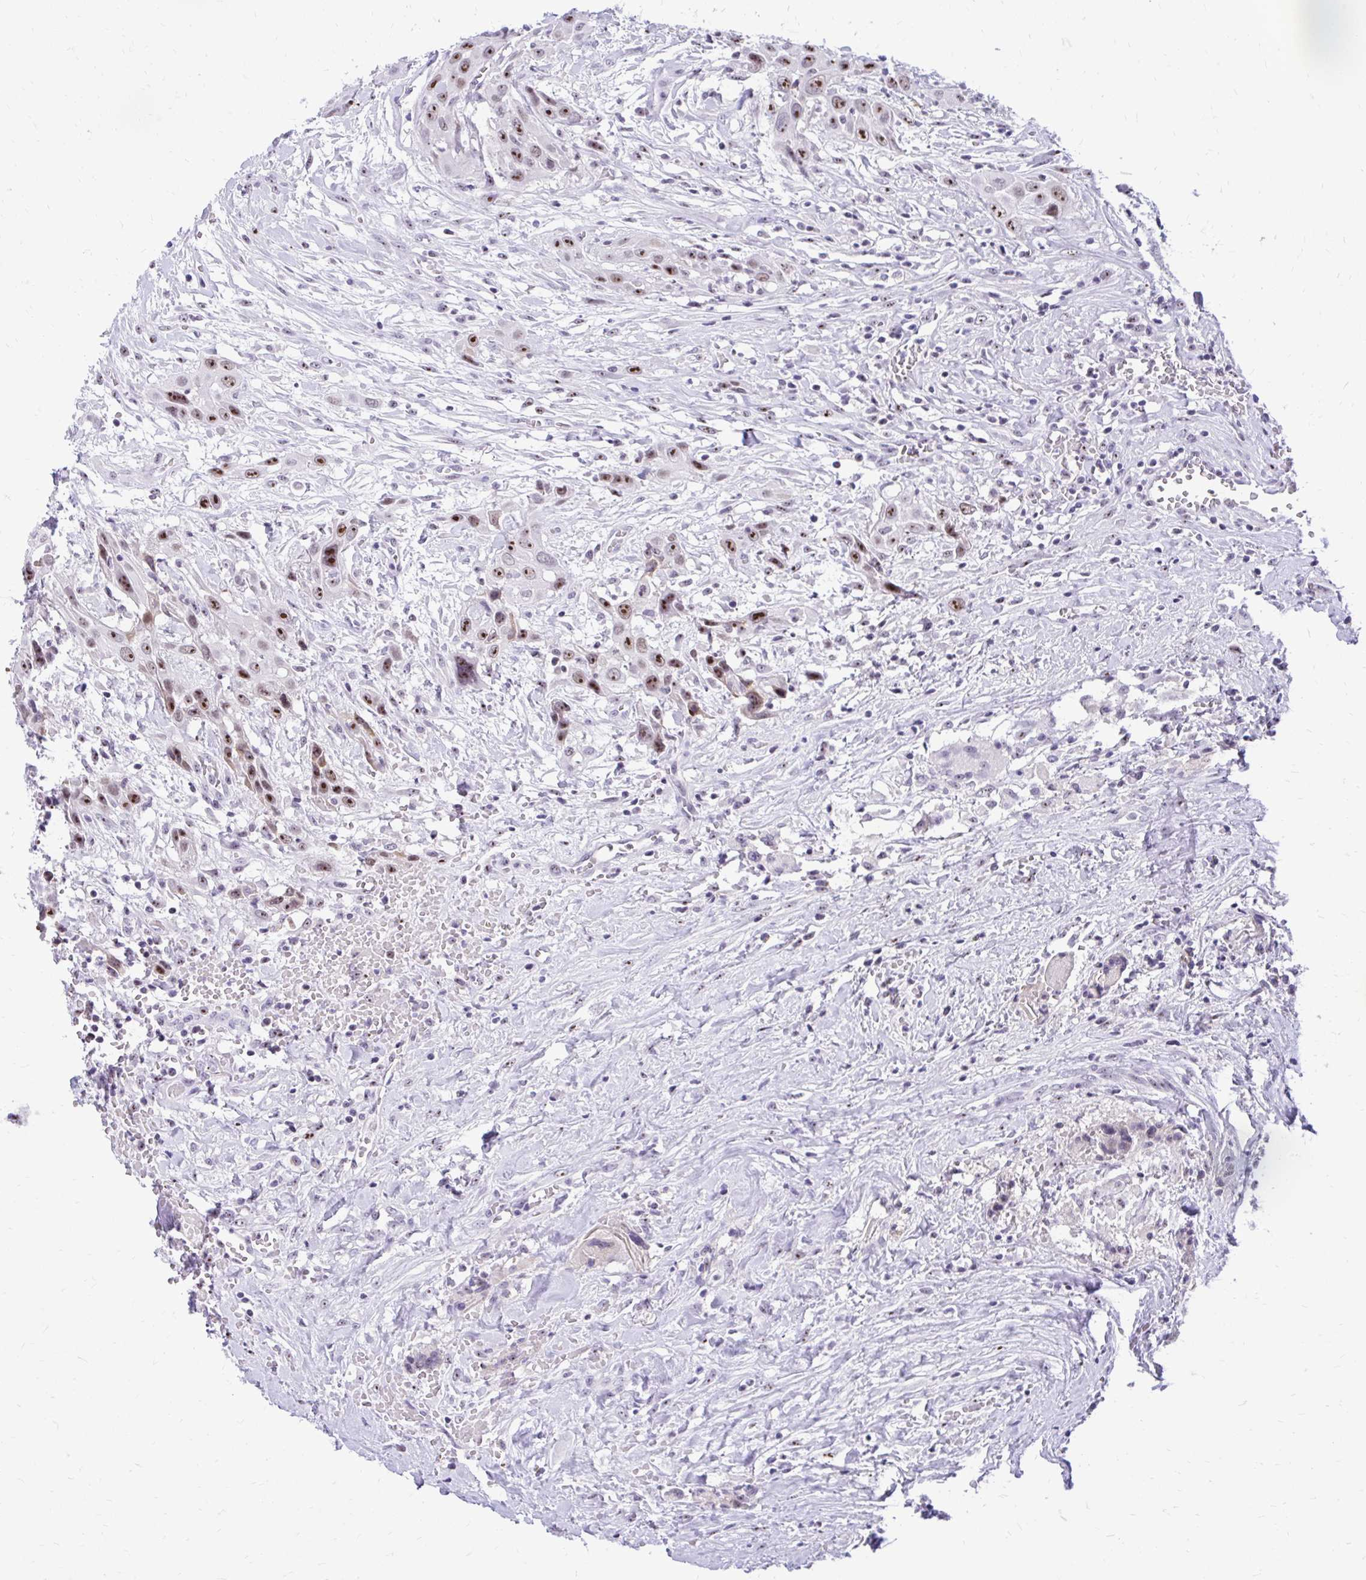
{"staining": {"intensity": "moderate", "quantity": ">75%", "location": "nuclear"}, "tissue": "head and neck cancer", "cell_type": "Tumor cells", "image_type": "cancer", "snomed": [{"axis": "morphology", "description": "Squamous cell carcinoma, NOS"}, {"axis": "topography", "description": "Head-Neck"}], "caption": "This histopathology image displays immunohistochemistry staining of squamous cell carcinoma (head and neck), with medium moderate nuclear expression in about >75% of tumor cells.", "gene": "NIFK", "patient": {"sex": "male", "age": 81}}